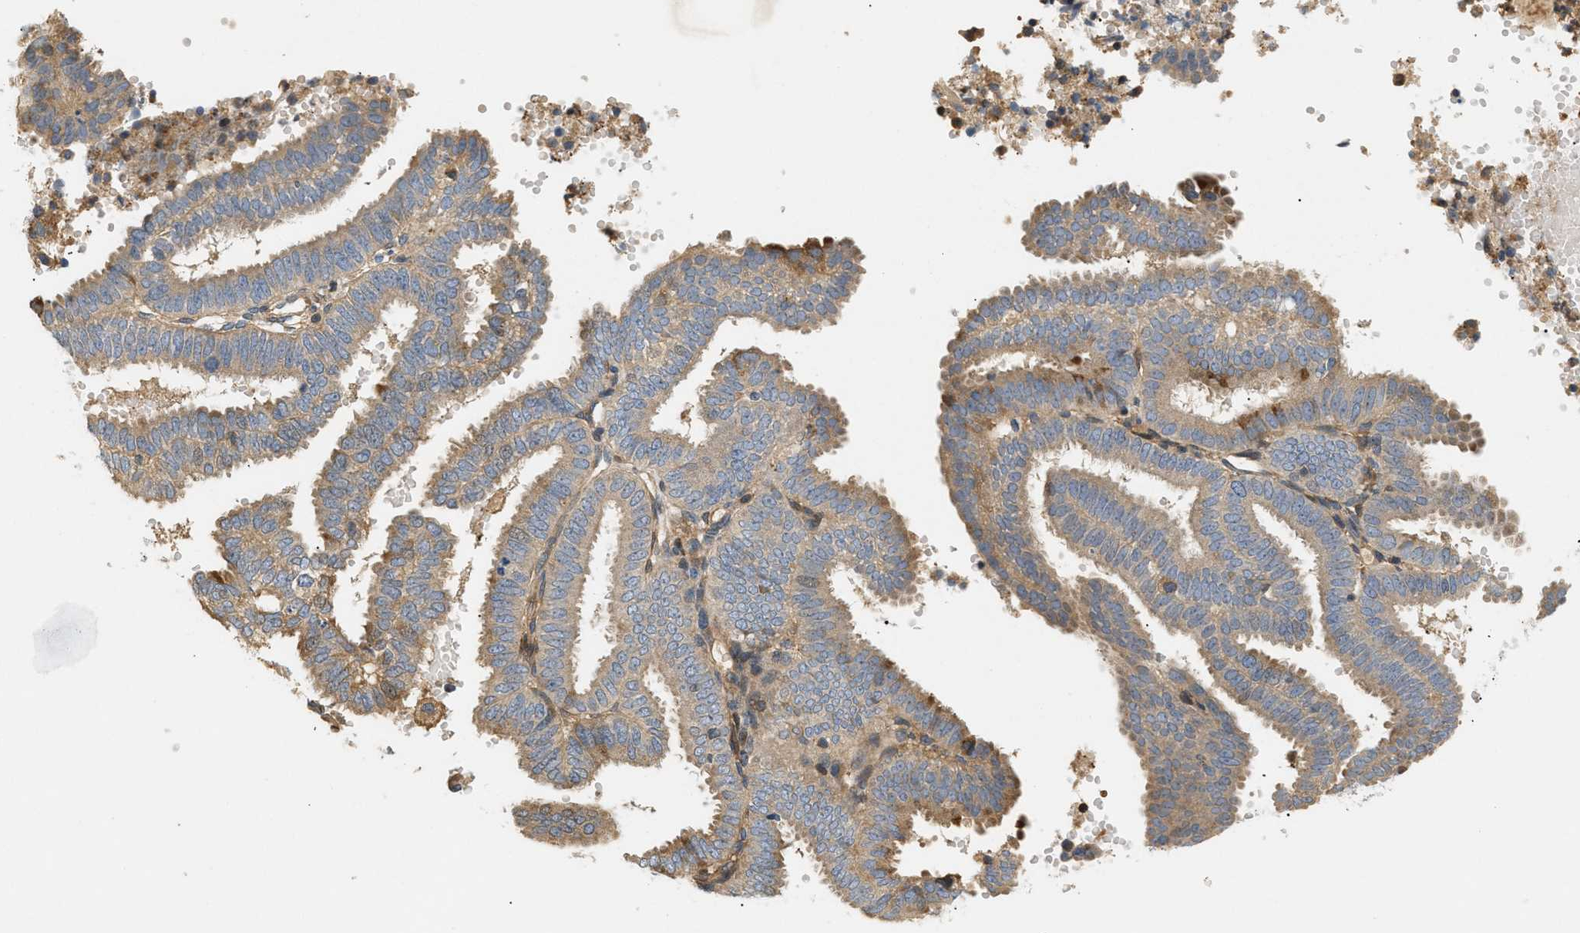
{"staining": {"intensity": "moderate", "quantity": ">75%", "location": "cytoplasmic/membranous"}, "tissue": "endometrial cancer", "cell_type": "Tumor cells", "image_type": "cancer", "snomed": [{"axis": "morphology", "description": "Adenocarcinoma, NOS"}, {"axis": "topography", "description": "Endometrium"}], "caption": "DAB (3,3'-diaminobenzidine) immunohistochemical staining of human adenocarcinoma (endometrial) demonstrates moderate cytoplasmic/membranous protein staining in about >75% of tumor cells. (DAB (3,3'-diaminobenzidine) IHC, brown staining for protein, blue staining for nuclei).", "gene": "FARS2", "patient": {"sex": "female", "age": 58}}